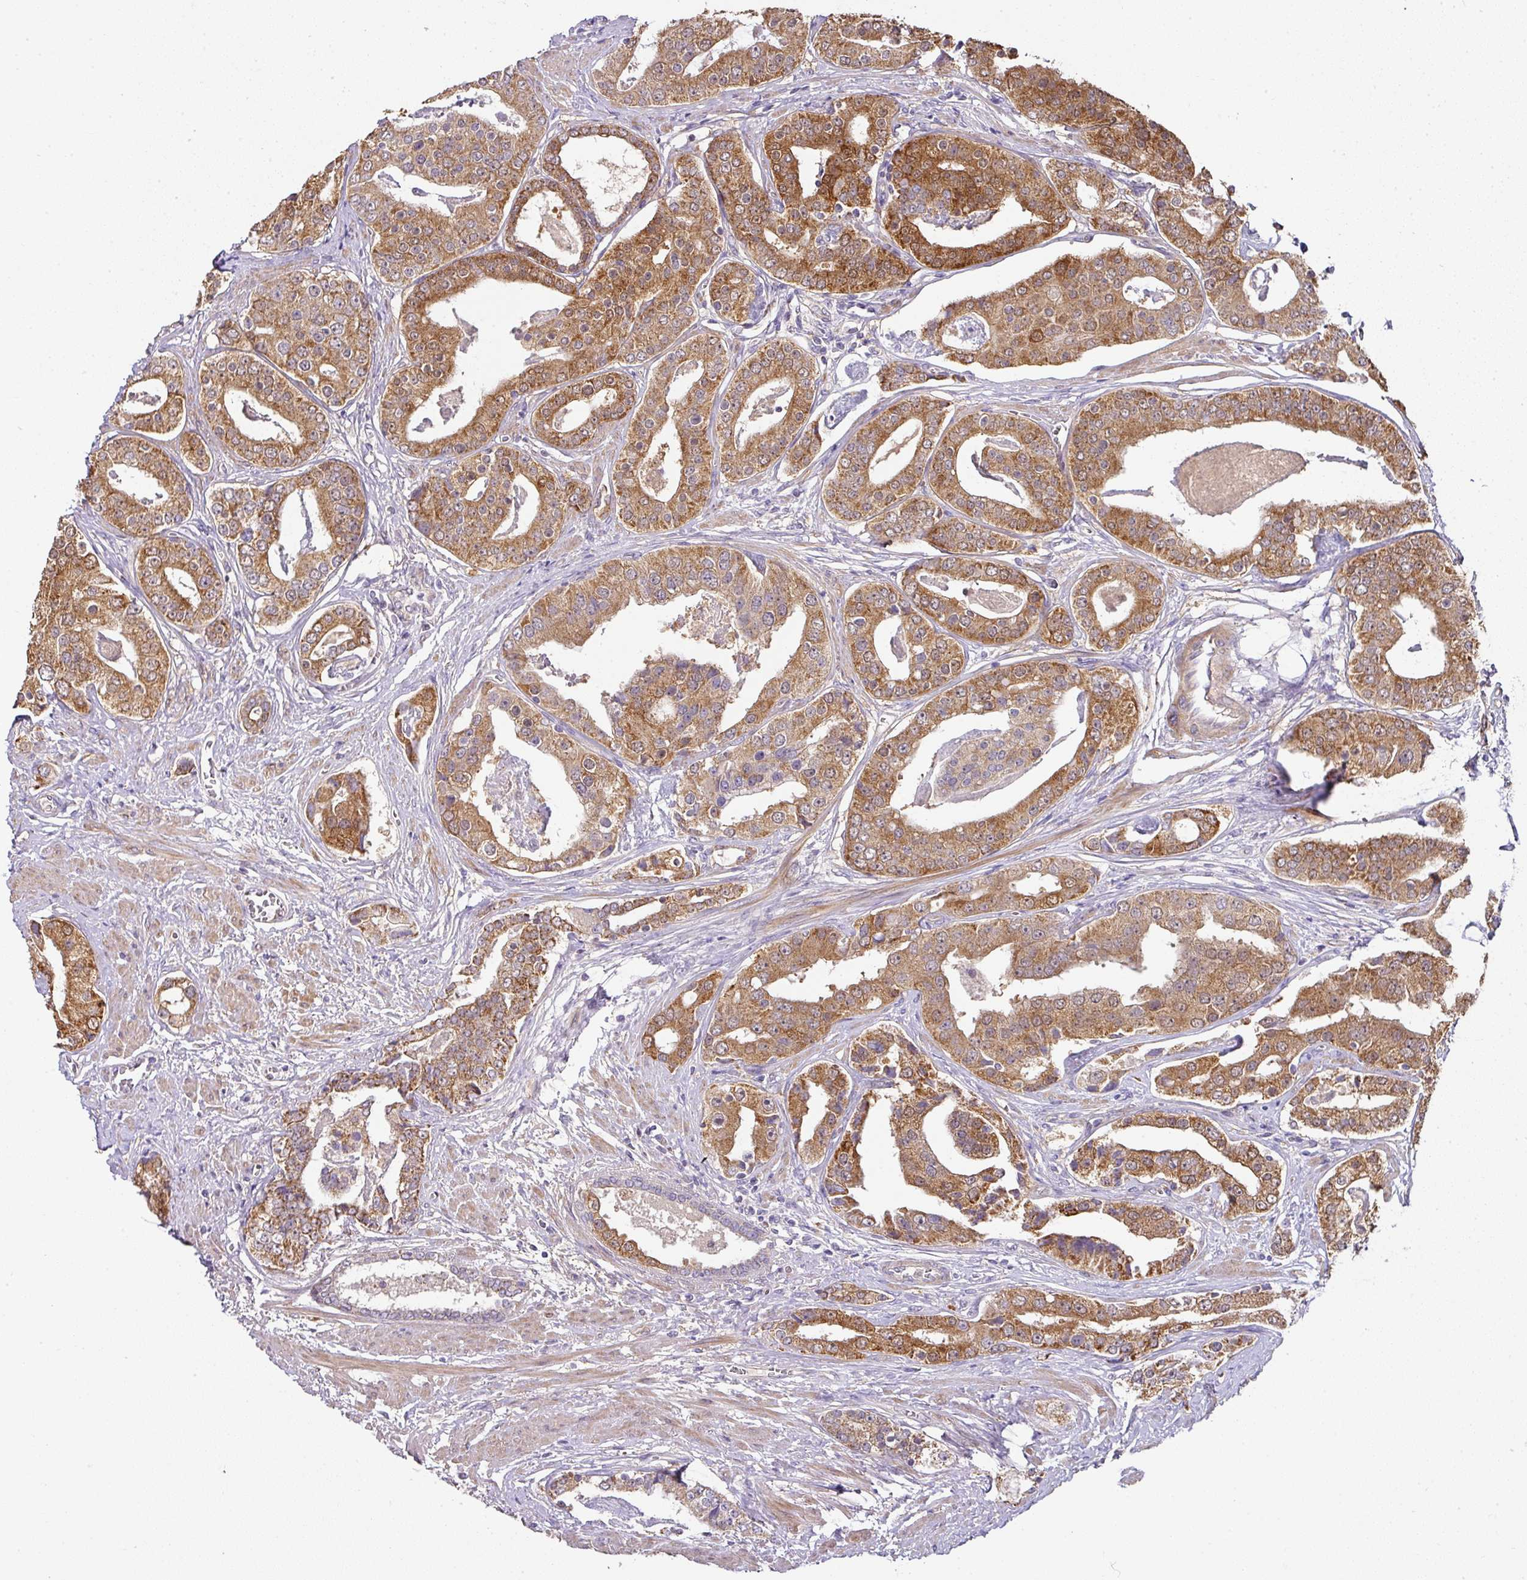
{"staining": {"intensity": "moderate", "quantity": ">75%", "location": "cytoplasmic/membranous"}, "tissue": "prostate cancer", "cell_type": "Tumor cells", "image_type": "cancer", "snomed": [{"axis": "morphology", "description": "Adenocarcinoma, High grade"}, {"axis": "topography", "description": "Prostate"}], "caption": "Moderate cytoplasmic/membranous positivity is appreciated in approximately >75% of tumor cells in prostate cancer.", "gene": "STK35", "patient": {"sex": "male", "age": 71}}